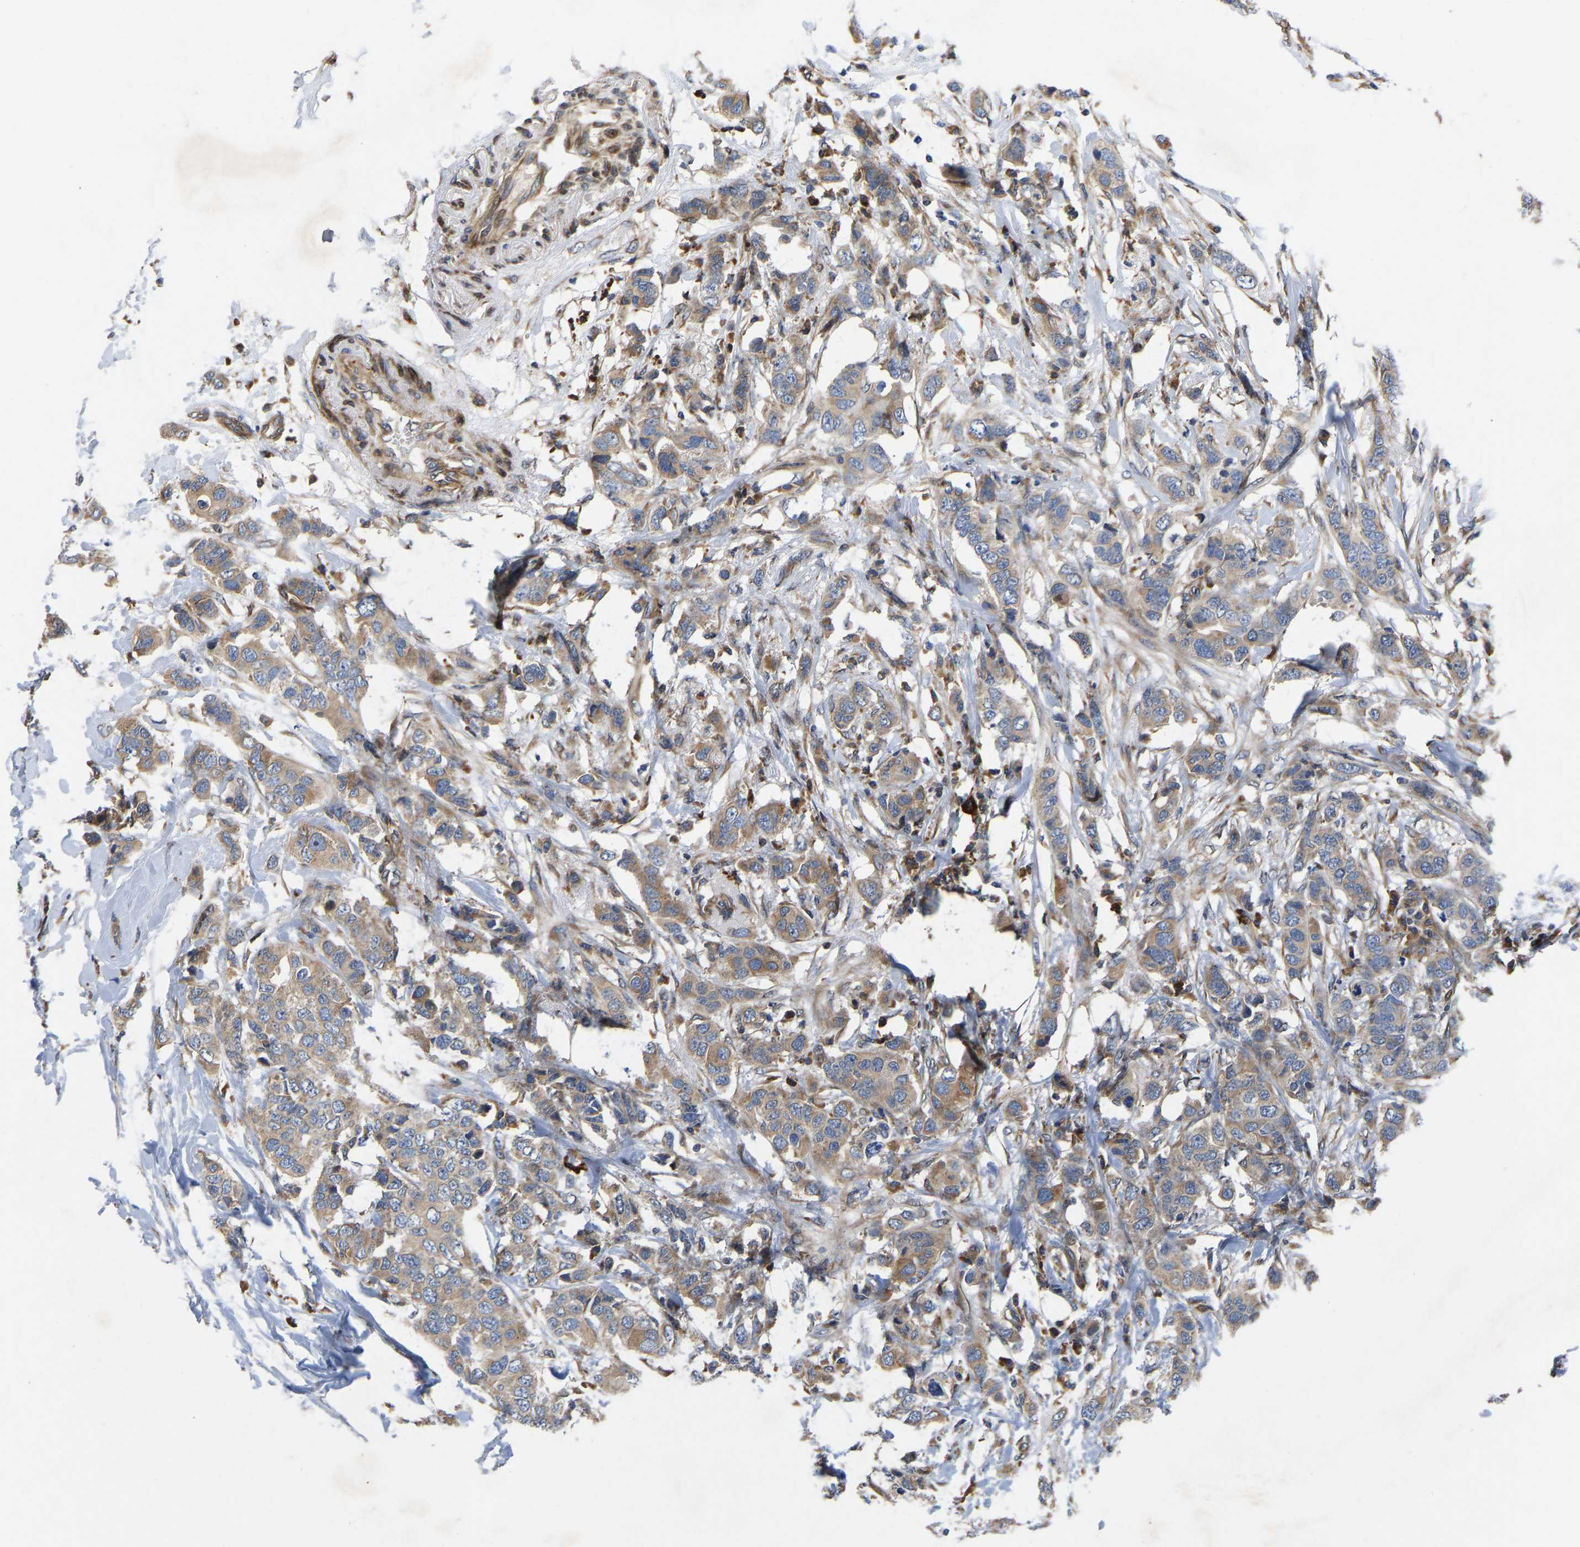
{"staining": {"intensity": "weak", "quantity": ">75%", "location": "cytoplasmic/membranous"}, "tissue": "breast cancer", "cell_type": "Tumor cells", "image_type": "cancer", "snomed": [{"axis": "morphology", "description": "Duct carcinoma"}, {"axis": "topography", "description": "Breast"}], "caption": "Immunohistochemical staining of breast cancer shows low levels of weak cytoplasmic/membranous positivity in about >75% of tumor cells. The protein is stained brown, and the nuclei are stained in blue (DAB (3,3'-diaminobenzidine) IHC with brightfield microscopy, high magnification).", "gene": "TMEM38B", "patient": {"sex": "female", "age": 50}}